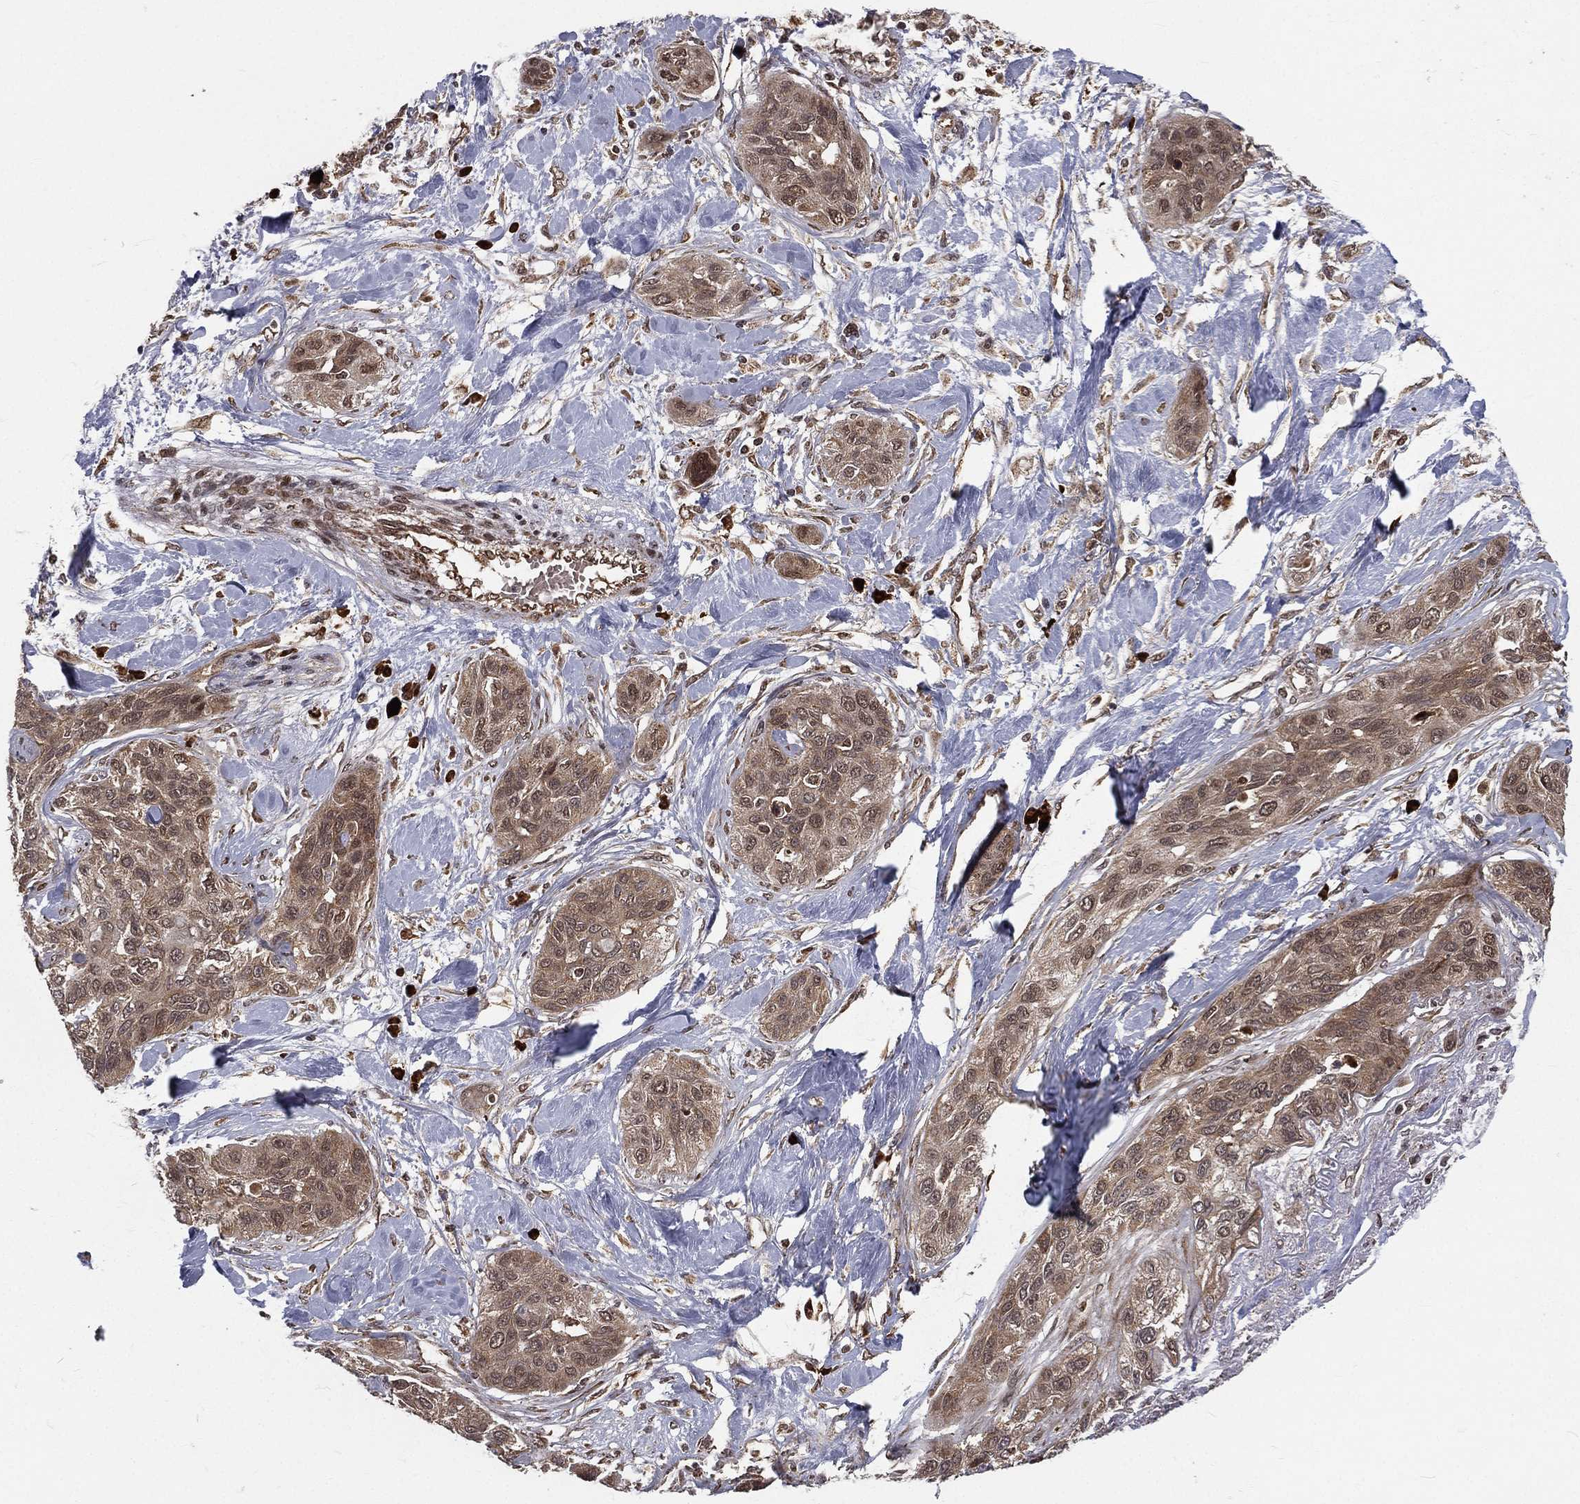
{"staining": {"intensity": "moderate", "quantity": "25%-75%", "location": "cytoplasmic/membranous"}, "tissue": "lung cancer", "cell_type": "Tumor cells", "image_type": "cancer", "snomed": [{"axis": "morphology", "description": "Squamous cell carcinoma, NOS"}, {"axis": "topography", "description": "Lung"}], "caption": "Immunohistochemistry histopathology image of neoplastic tissue: human lung cancer (squamous cell carcinoma) stained using immunohistochemistry reveals medium levels of moderate protein expression localized specifically in the cytoplasmic/membranous of tumor cells, appearing as a cytoplasmic/membranous brown color.", "gene": "MDM2", "patient": {"sex": "female", "age": 70}}